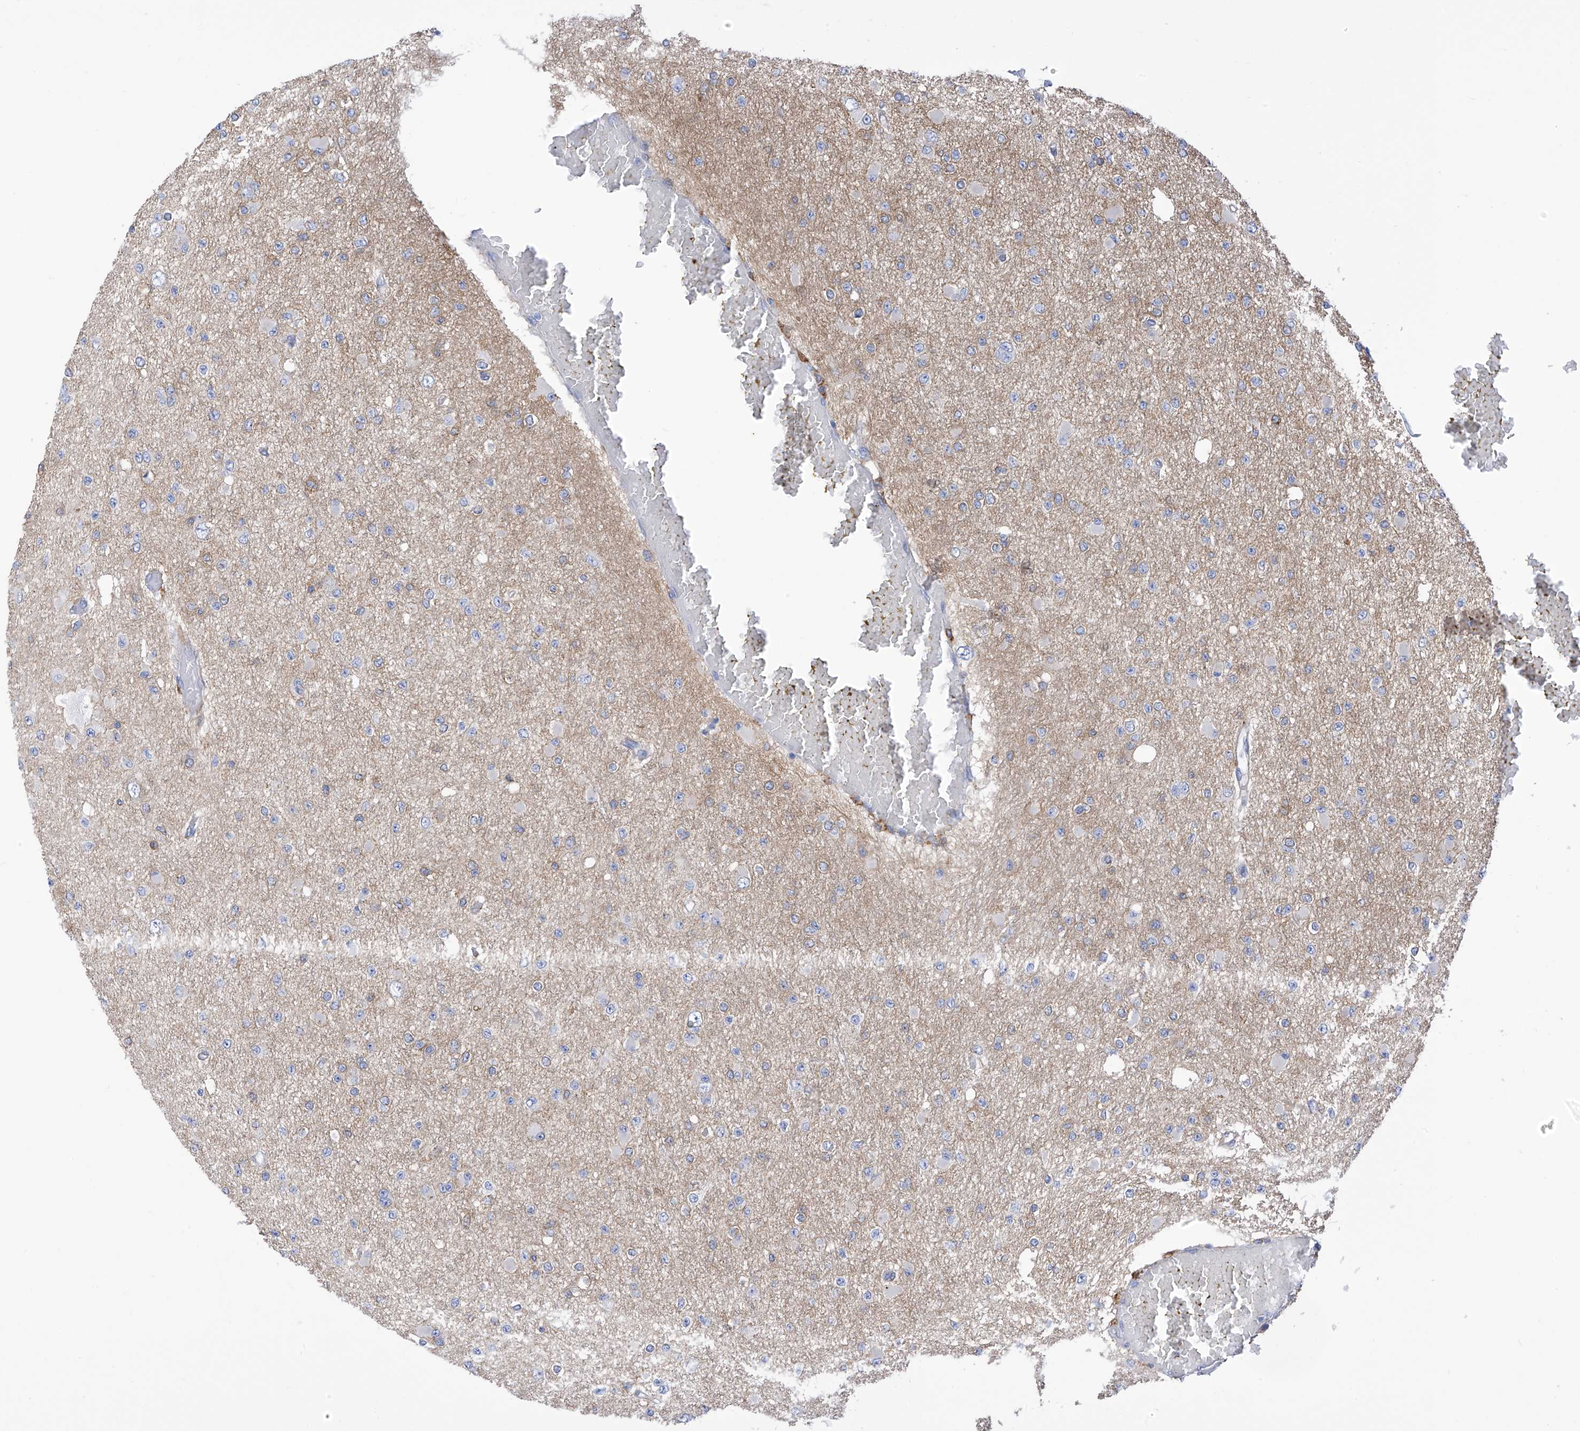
{"staining": {"intensity": "negative", "quantity": "none", "location": "none"}, "tissue": "glioma", "cell_type": "Tumor cells", "image_type": "cancer", "snomed": [{"axis": "morphology", "description": "Glioma, malignant, Low grade"}, {"axis": "topography", "description": "Brain"}], "caption": "There is no significant positivity in tumor cells of low-grade glioma (malignant).", "gene": "P2RX7", "patient": {"sex": "female", "age": 22}}